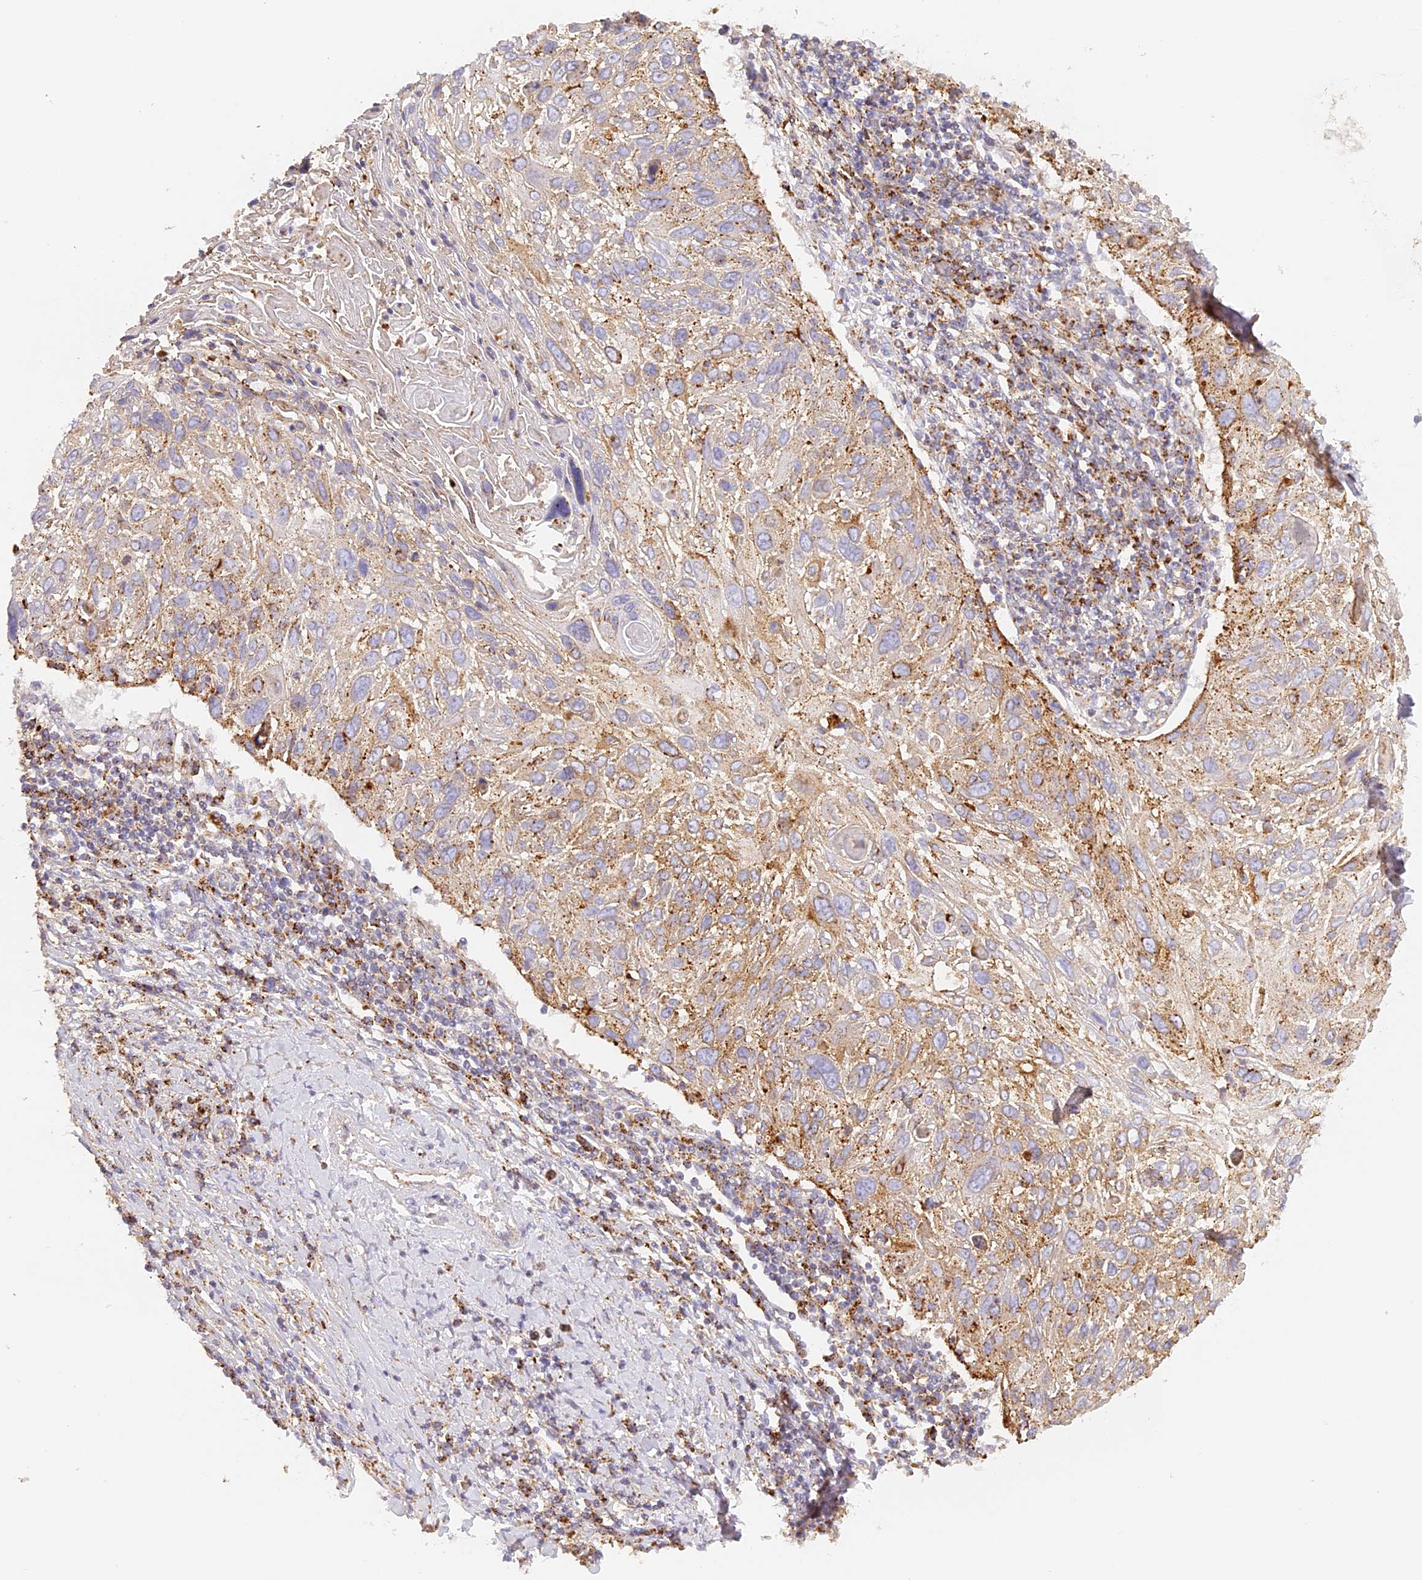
{"staining": {"intensity": "moderate", "quantity": "<25%", "location": "cytoplasmic/membranous"}, "tissue": "cervical cancer", "cell_type": "Tumor cells", "image_type": "cancer", "snomed": [{"axis": "morphology", "description": "Squamous cell carcinoma, NOS"}, {"axis": "topography", "description": "Cervix"}], "caption": "Immunohistochemical staining of cervical squamous cell carcinoma displays low levels of moderate cytoplasmic/membranous expression in about <25% of tumor cells.", "gene": "LAMP2", "patient": {"sex": "female", "age": 51}}